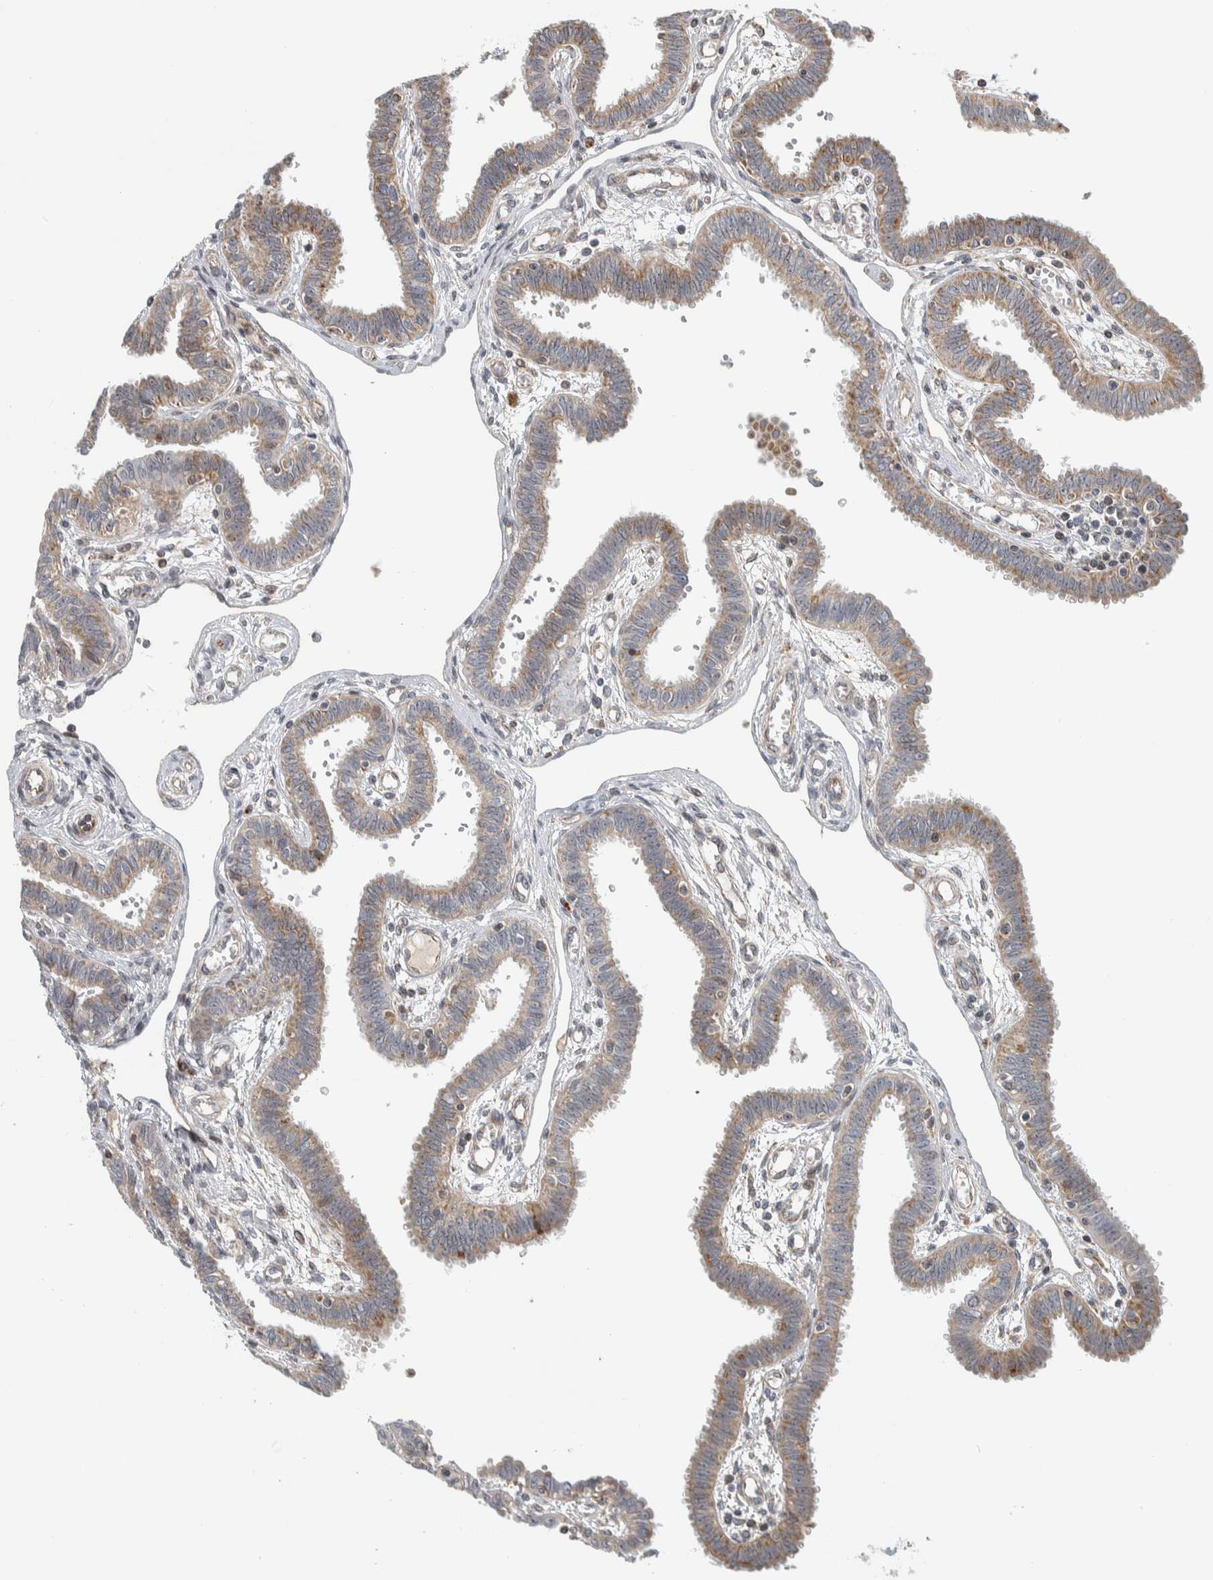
{"staining": {"intensity": "moderate", "quantity": ">75%", "location": "cytoplasmic/membranous"}, "tissue": "fallopian tube", "cell_type": "Glandular cells", "image_type": "normal", "snomed": [{"axis": "morphology", "description": "Normal tissue, NOS"}, {"axis": "topography", "description": "Fallopian tube"}], "caption": "Immunohistochemistry of normal human fallopian tube demonstrates medium levels of moderate cytoplasmic/membranous staining in about >75% of glandular cells.", "gene": "AFP", "patient": {"sex": "female", "age": 32}}